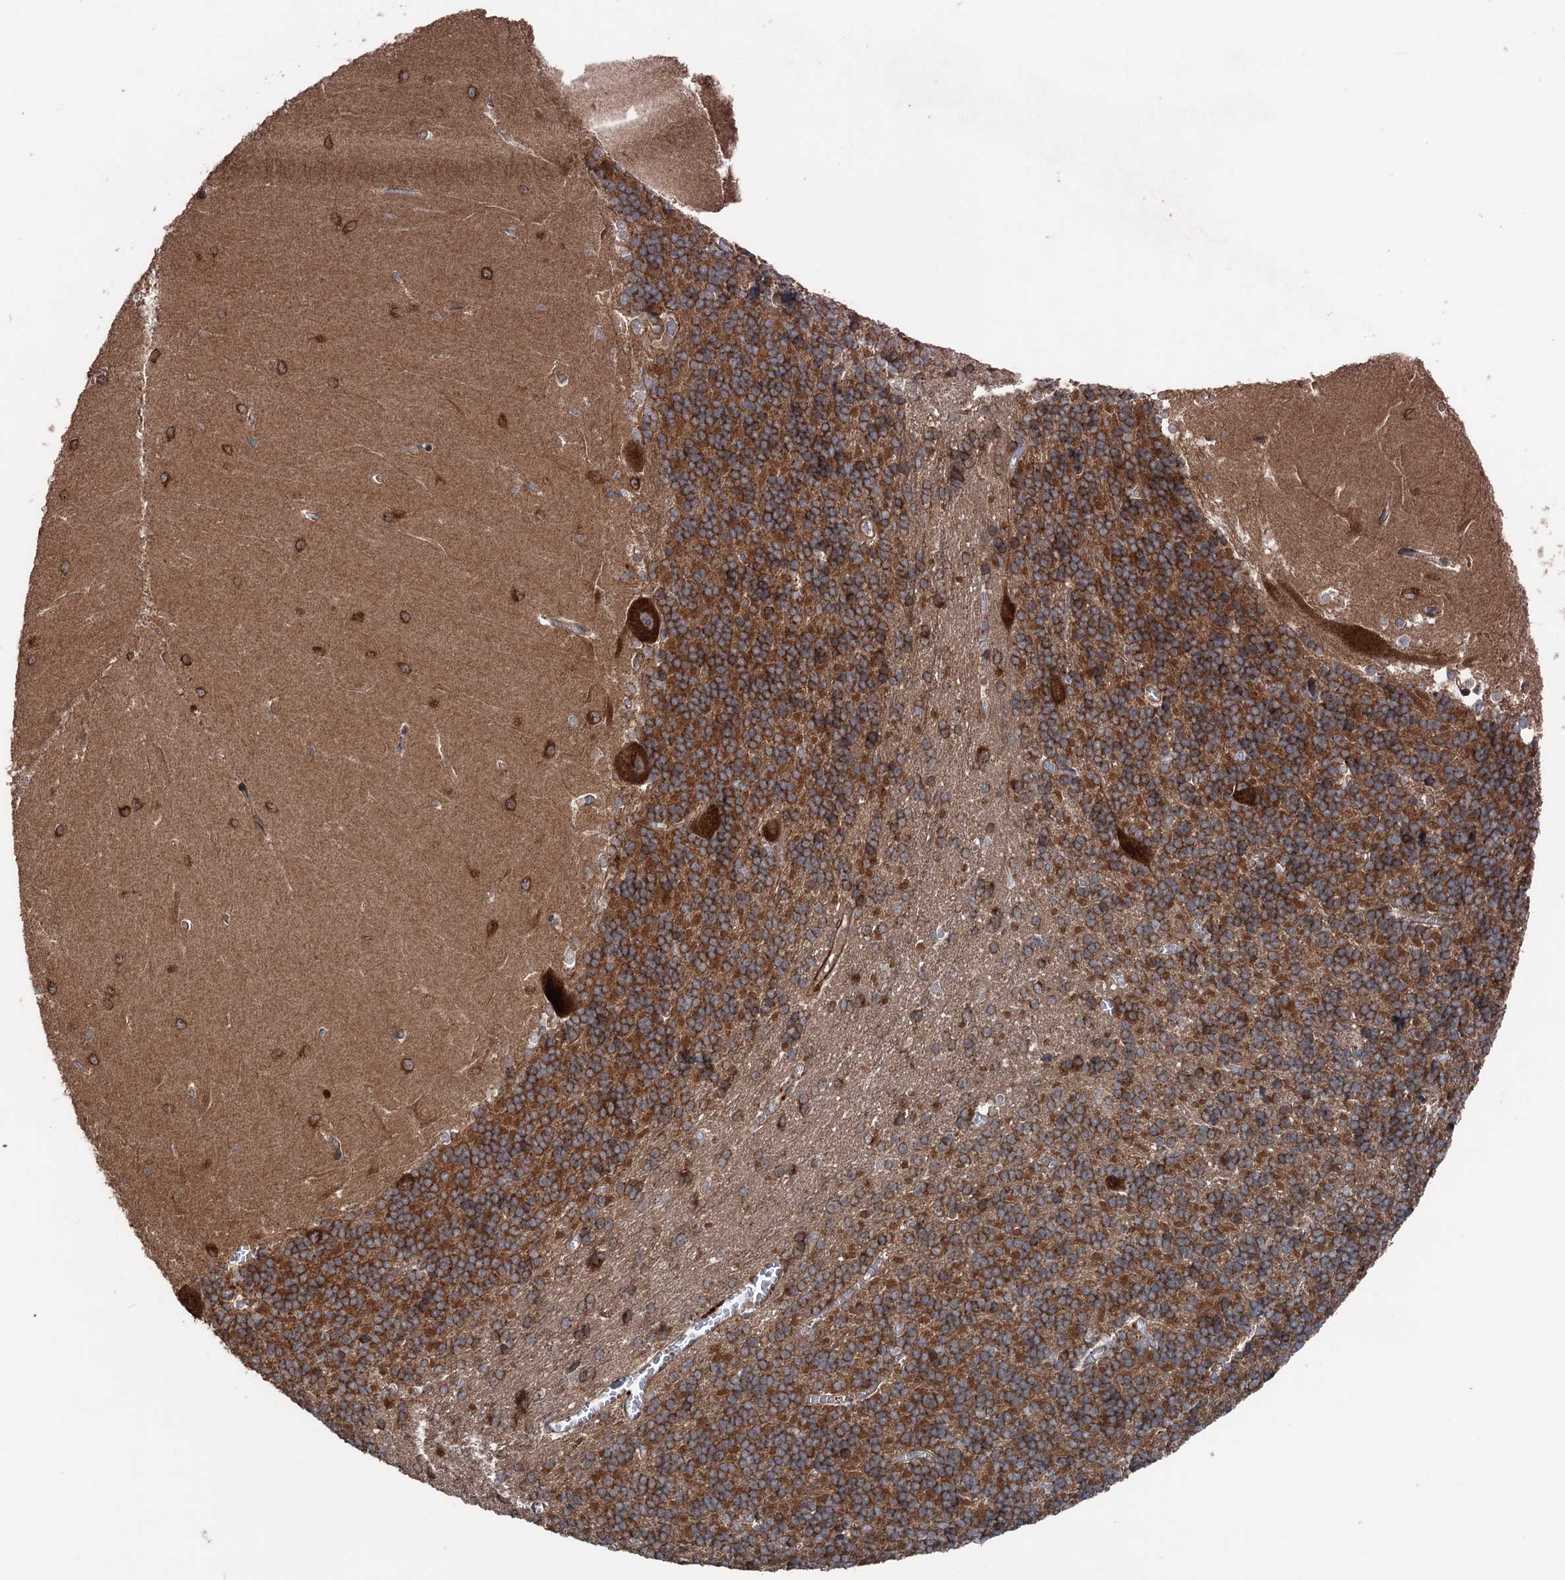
{"staining": {"intensity": "strong", "quantity": "25%-75%", "location": "cytoplasmic/membranous"}, "tissue": "cerebellum", "cell_type": "Cells in granular layer", "image_type": "normal", "snomed": [{"axis": "morphology", "description": "Normal tissue, NOS"}, {"axis": "topography", "description": "Cerebellum"}], "caption": "A histopathology image of cerebellum stained for a protein exhibits strong cytoplasmic/membranous brown staining in cells in granular layer.", "gene": "RNF214", "patient": {"sex": "male", "age": 37}}